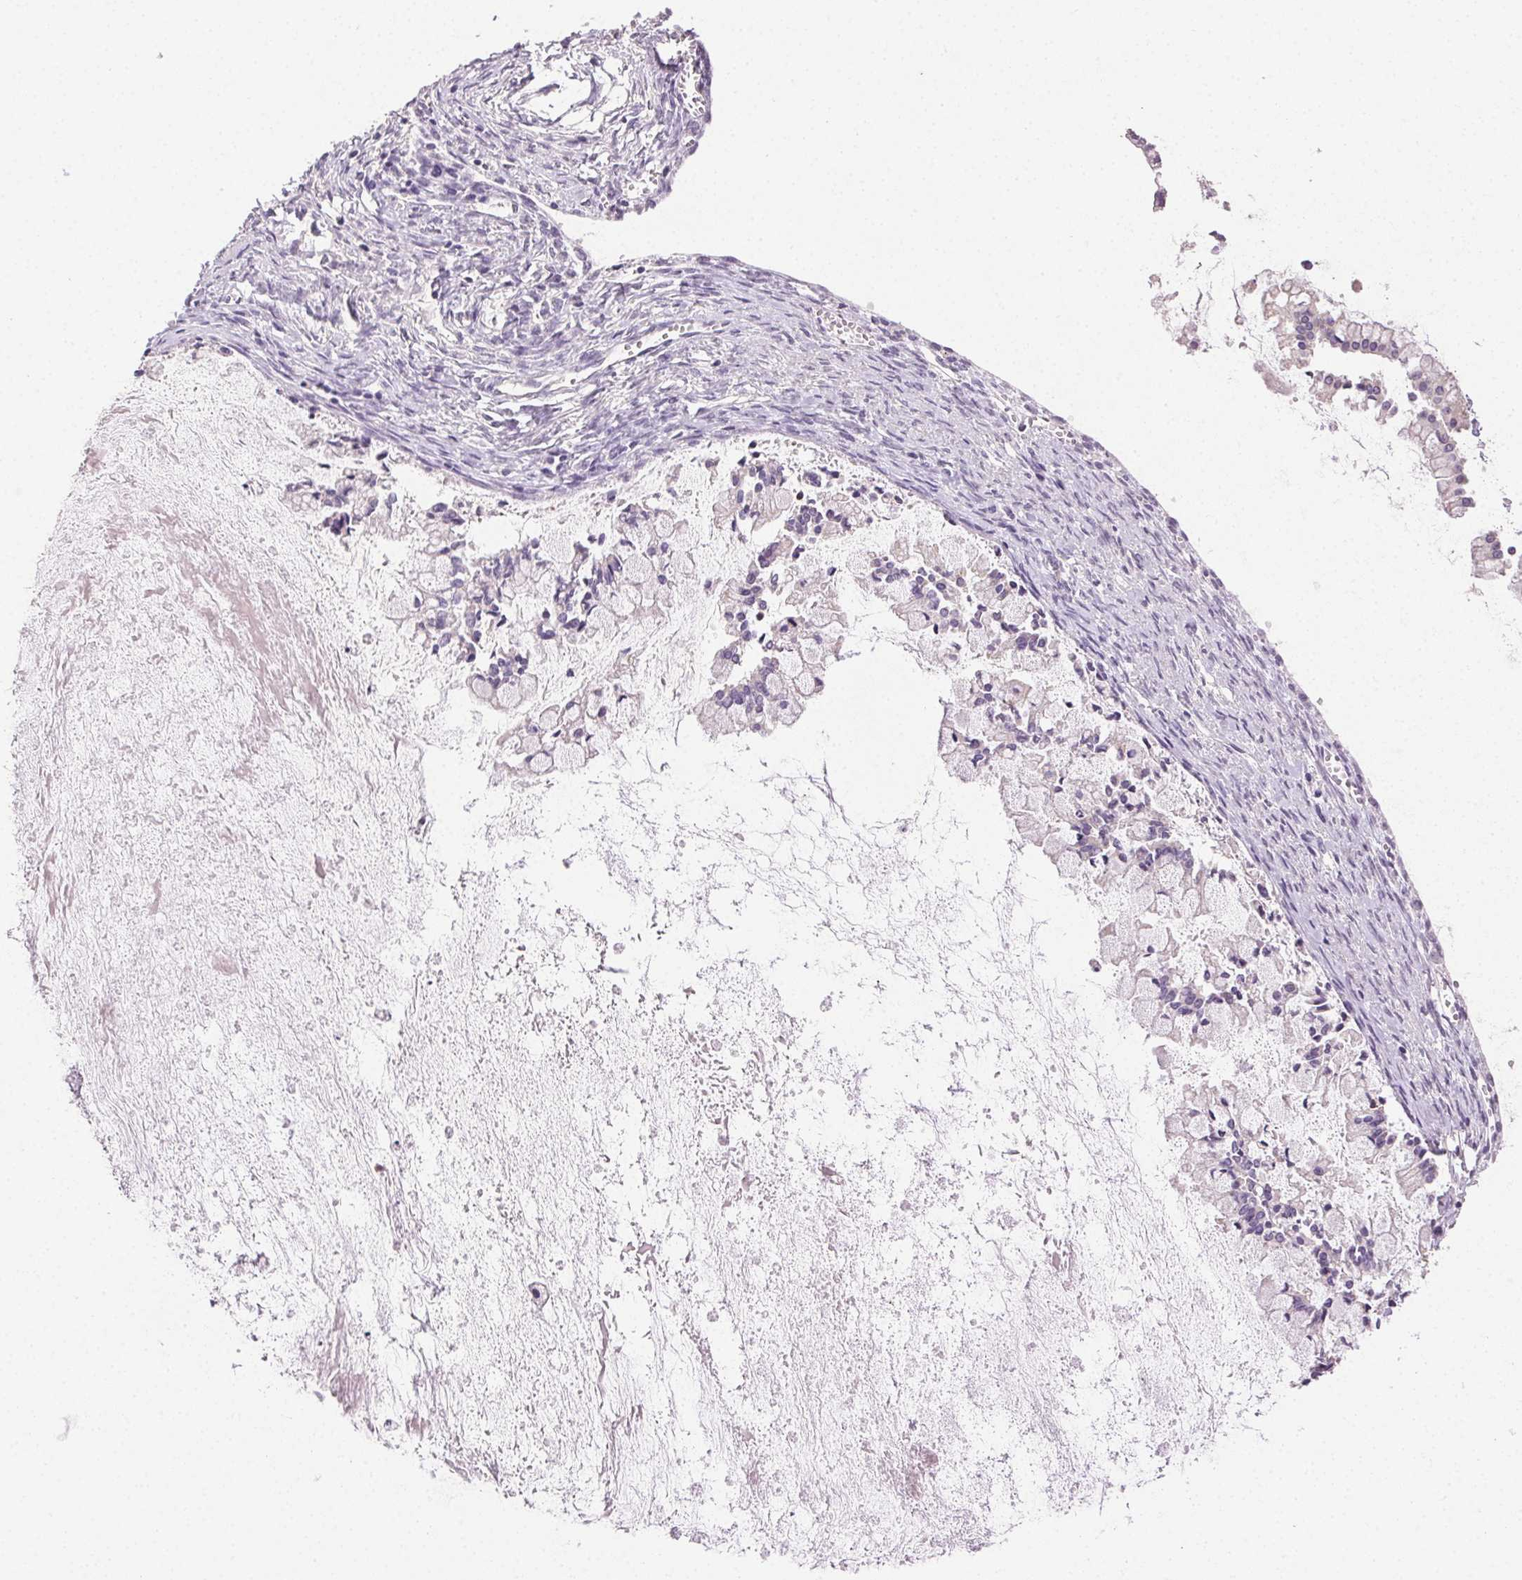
{"staining": {"intensity": "negative", "quantity": "none", "location": "none"}, "tissue": "ovarian cancer", "cell_type": "Tumor cells", "image_type": "cancer", "snomed": [{"axis": "morphology", "description": "Cystadenocarcinoma, mucinous, NOS"}, {"axis": "topography", "description": "Ovary"}], "caption": "DAB immunohistochemical staining of ovarian mucinous cystadenocarcinoma exhibits no significant staining in tumor cells.", "gene": "AKAP5", "patient": {"sex": "female", "age": 67}}